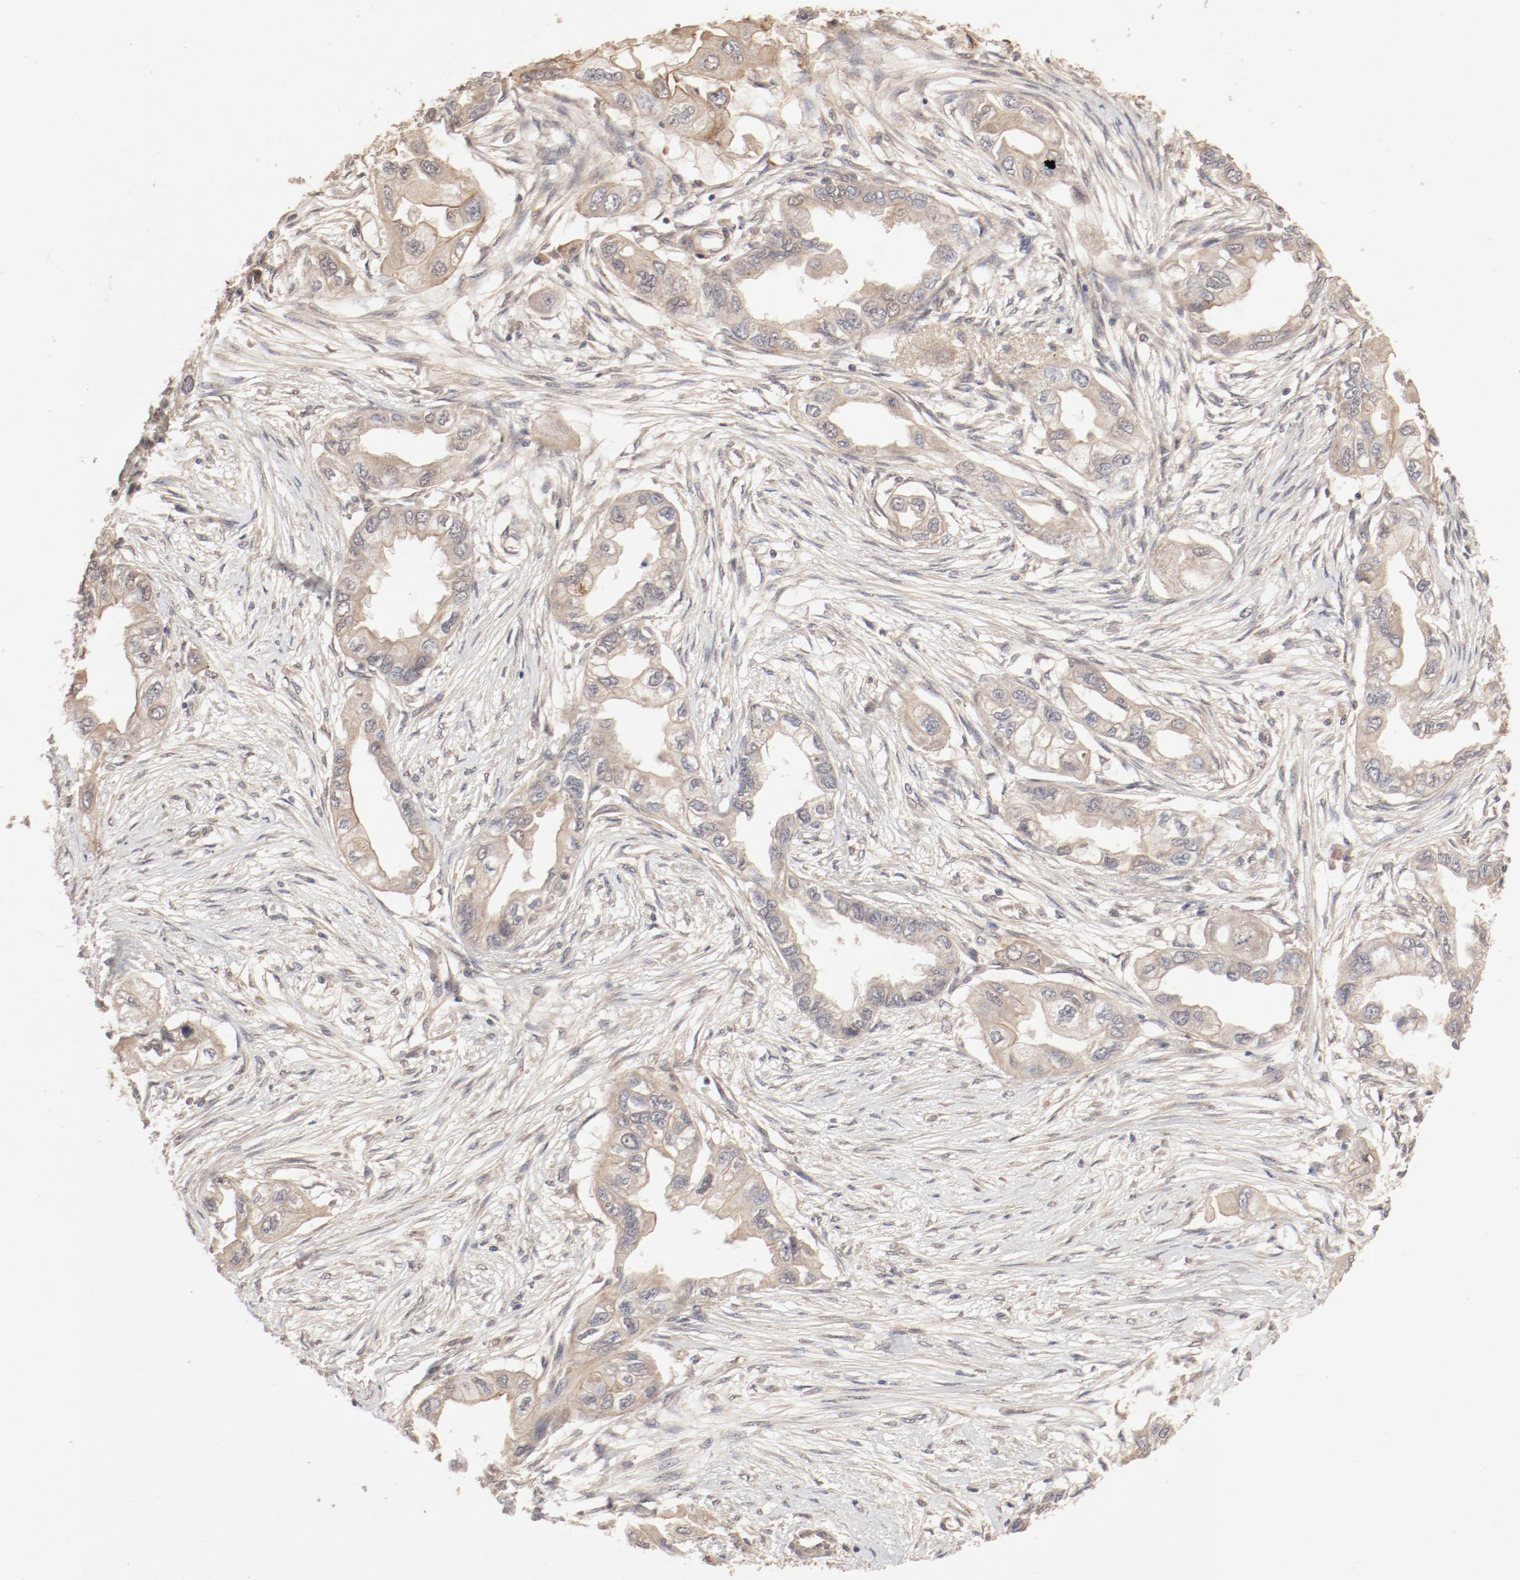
{"staining": {"intensity": "moderate", "quantity": ">75%", "location": "cytoplasmic/membranous"}, "tissue": "endometrial cancer", "cell_type": "Tumor cells", "image_type": "cancer", "snomed": [{"axis": "morphology", "description": "Adenocarcinoma, NOS"}, {"axis": "topography", "description": "Endometrium"}], "caption": "Endometrial adenocarcinoma stained with immunohistochemistry displays moderate cytoplasmic/membranous positivity in approximately >75% of tumor cells.", "gene": "IL3RA", "patient": {"sex": "female", "age": 67}}